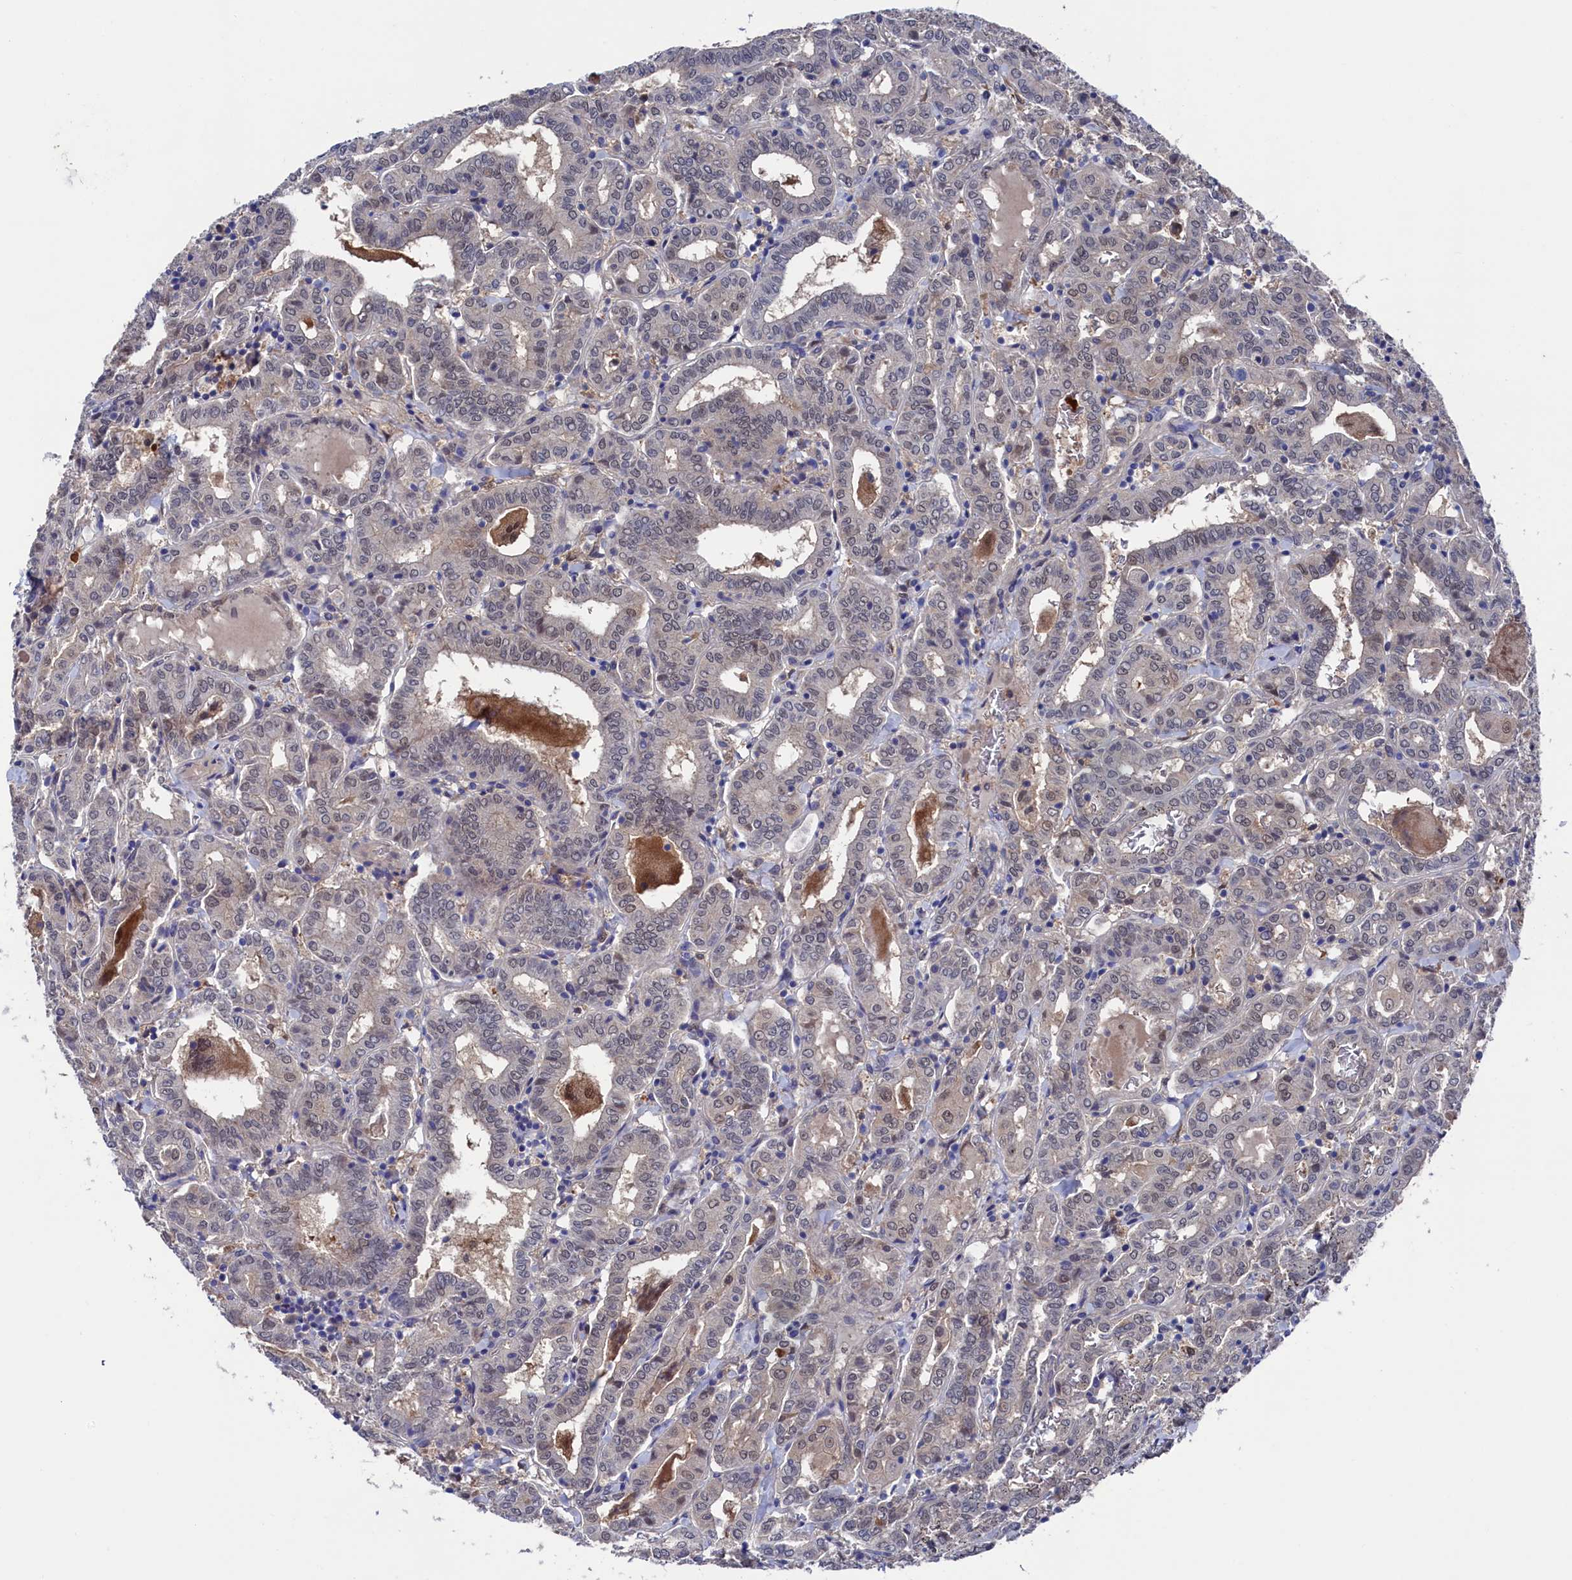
{"staining": {"intensity": "weak", "quantity": "25%-75%", "location": "nuclear"}, "tissue": "thyroid cancer", "cell_type": "Tumor cells", "image_type": "cancer", "snomed": [{"axis": "morphology", "description": "Papillary adenocarcinoma, NOS"}, {"axis": "topography", "description": "Thyroid gland"}], "caption": "This photomicrograph demonstrates IHC staining of thyroid cancer, with low weak nuclear staining in about 25%-75% of tumor cells.", "gene": "RNH1", "patient": {"sex": "female", "age": 72}}